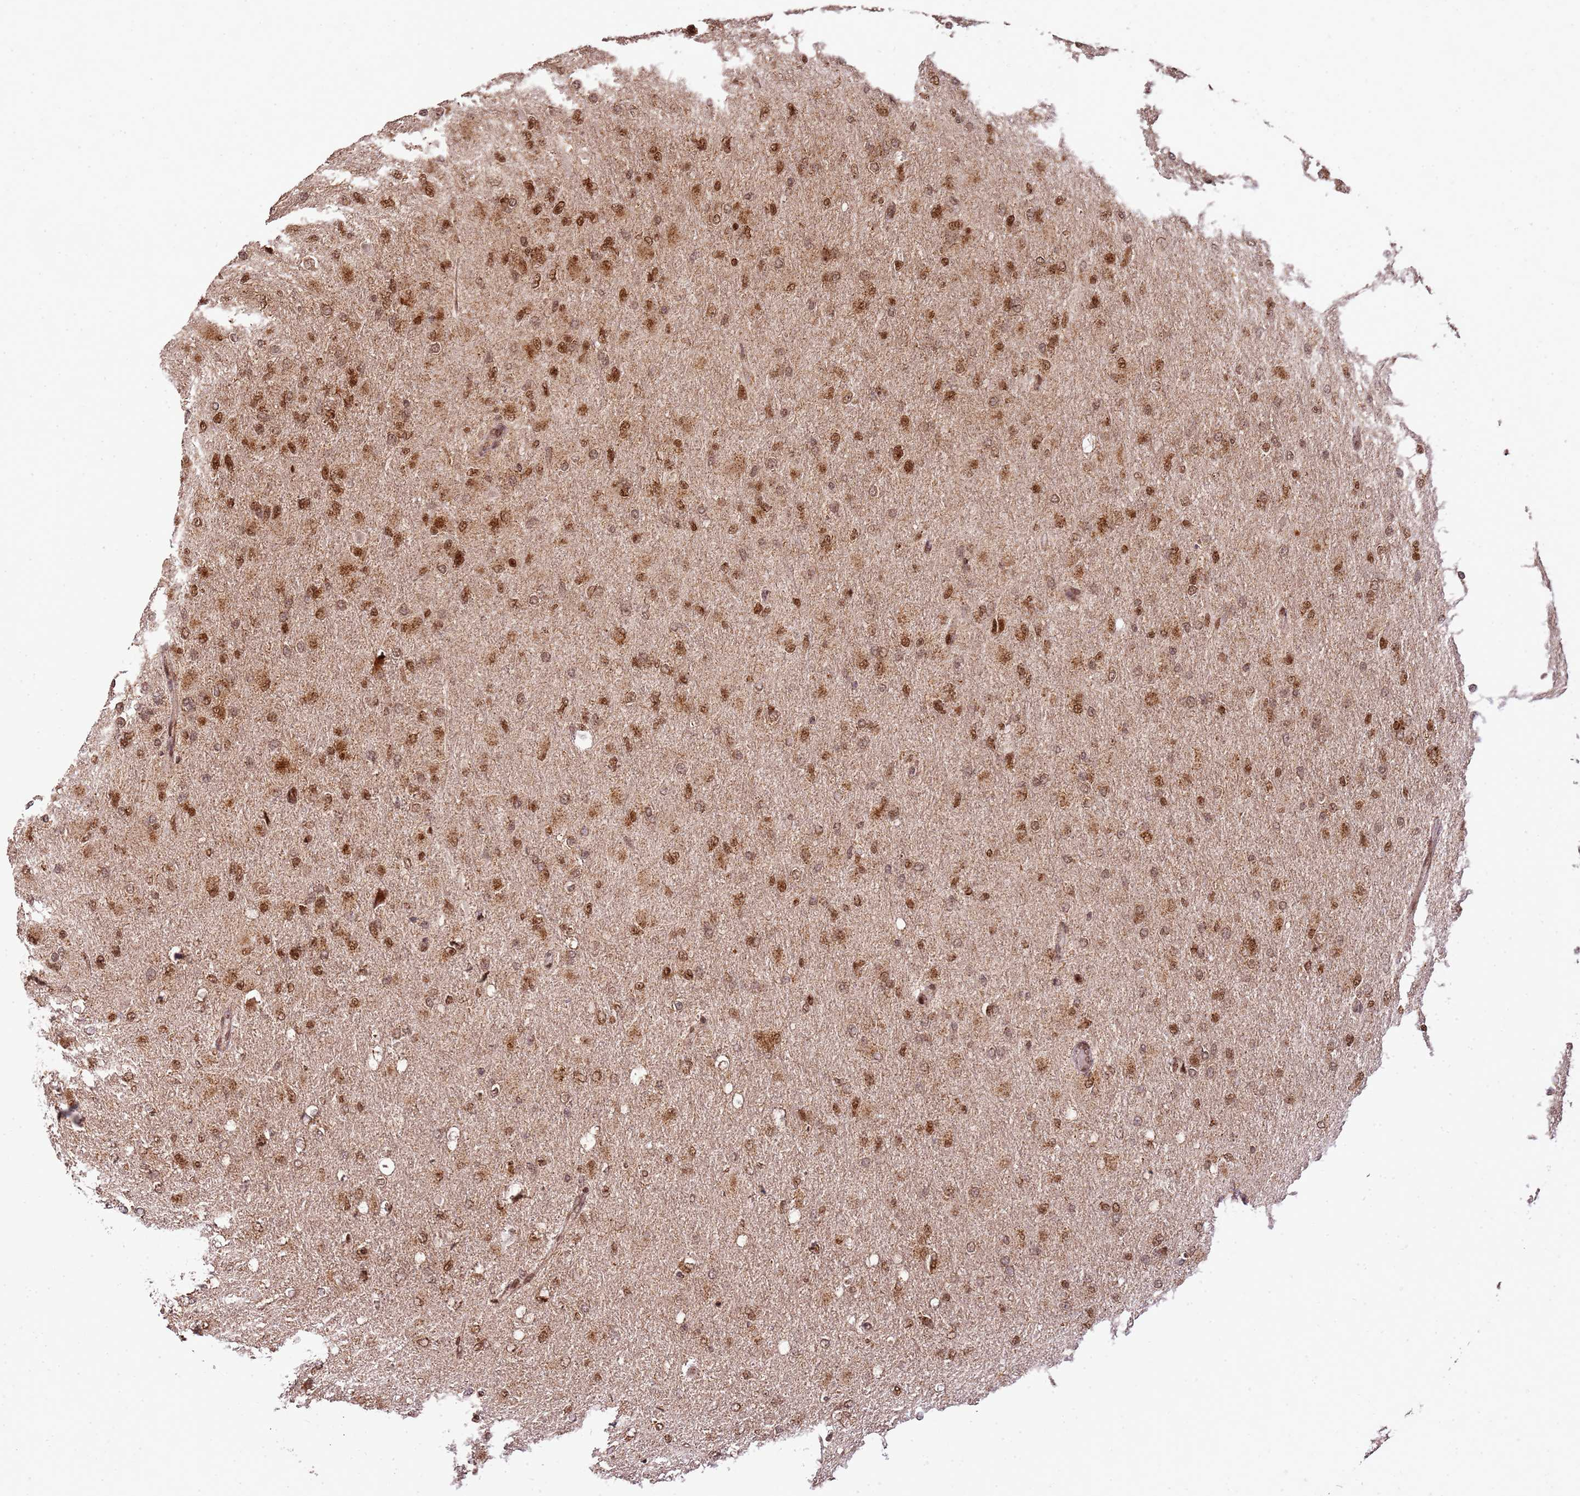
{"staining": {"intensity": "moderate", "quantity": ">75%", "location": "nuclear"}, "tissue": "glioma", "cell_type": "Tumor cells", "image_type": "cancer", "snomed": [{"axis": "morphology", "description": "Glioma, malignant, High grade"}, {"axis": "topography", "description": "Cerebral cortex"}], "caption": "IHC of human glioma shows medium levels of moderate nuclear positivity in about >75% of tumor cells.", "gene": "PEX14", "patient": {"sex": "female", "age": 36}}